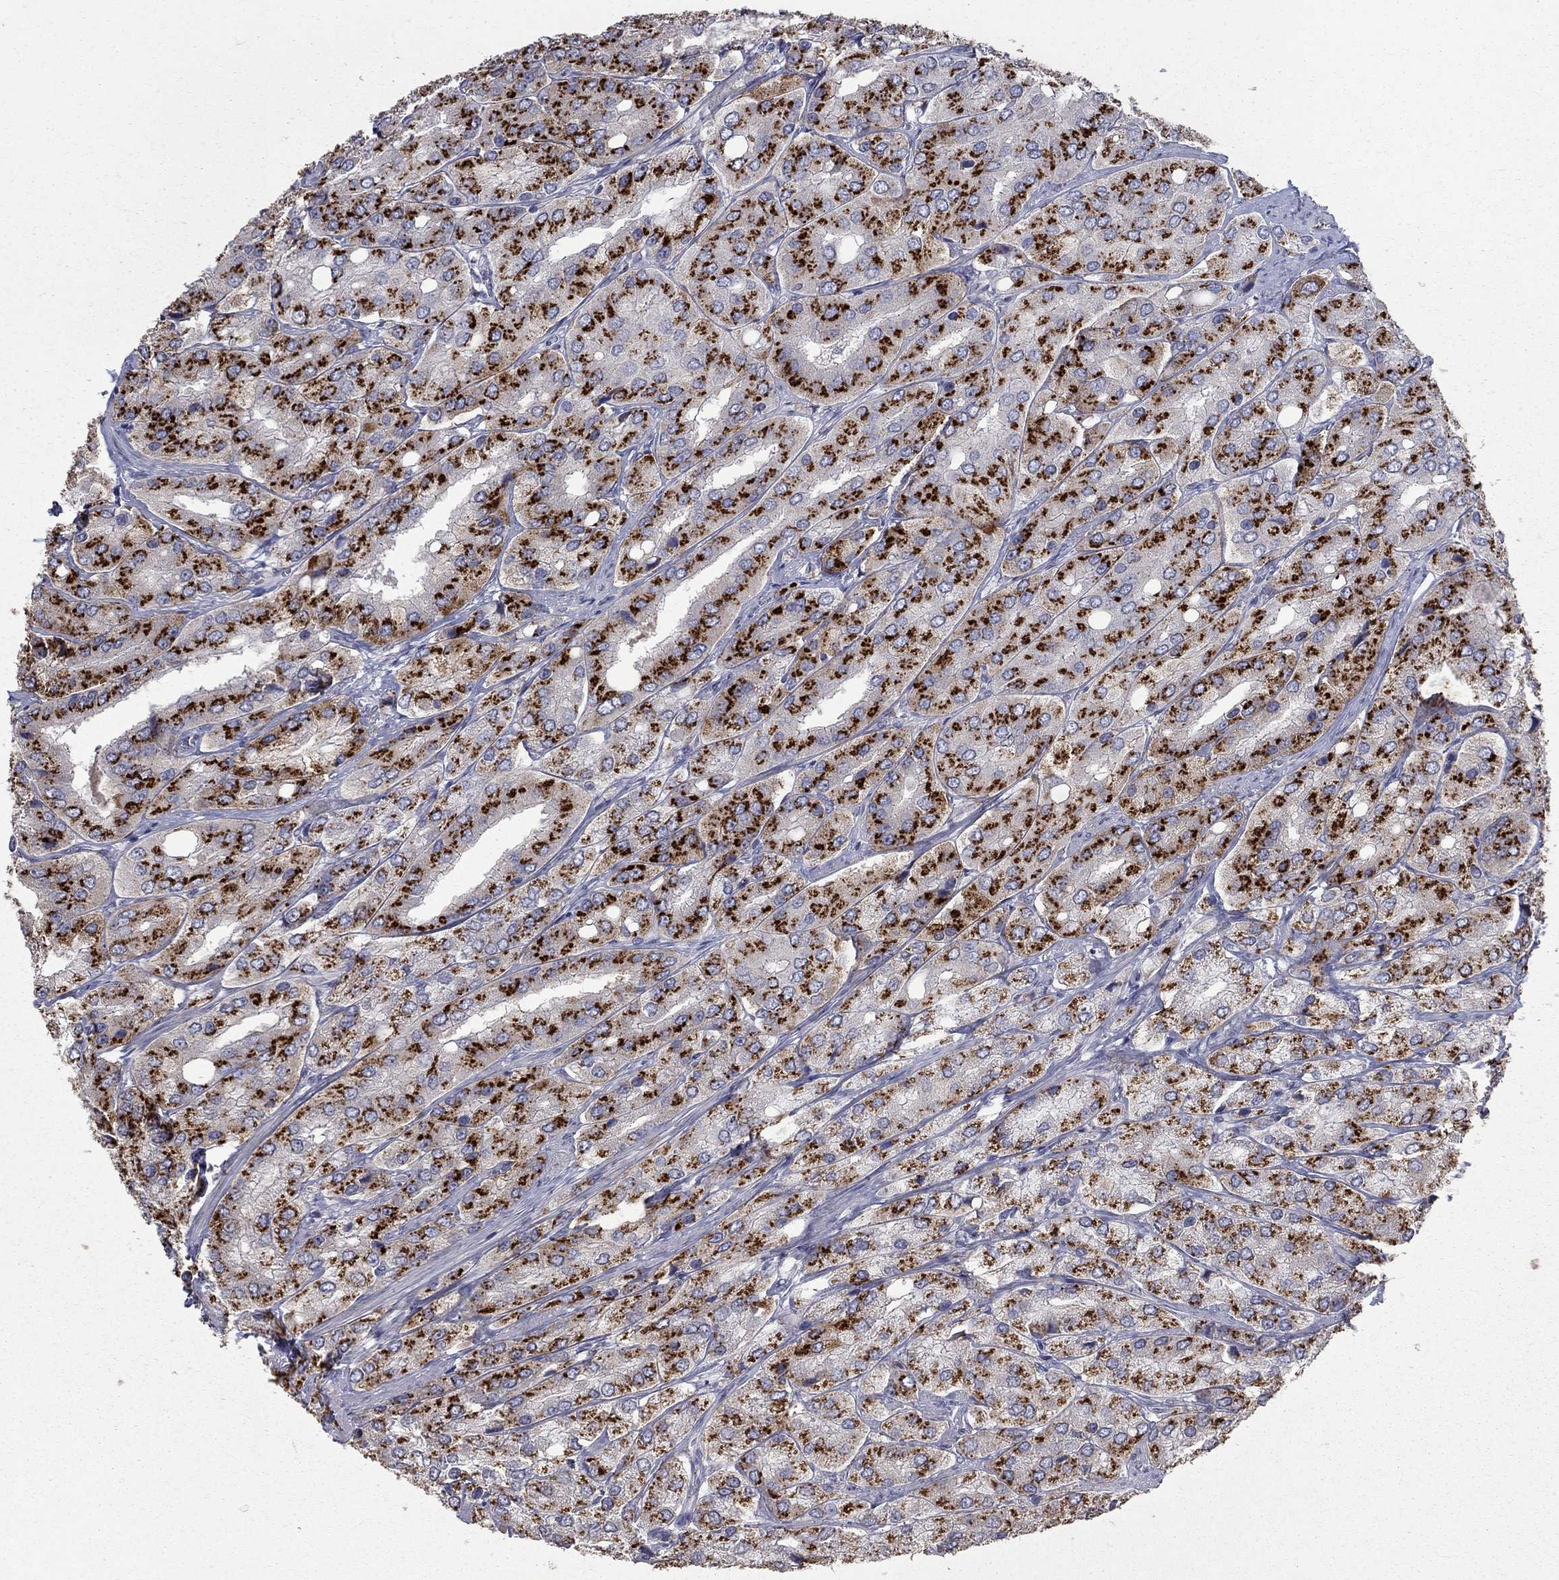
{"staining": {"intensity": "strong", "quantity": ">75%", "location": "cytoplasmic/membranous"}, "tissue": "prostate cancer", "cell_type": "Tumor cells", "image_type": "cancer", "snomed": [{"axis": "morphology", "description": "Adenocarcinoma, Low grade"}, {"axis": "topography", "description": "Prostate"}], "caption": "Brown immunohistochemical staining in human prostate low-grade adenocarcinoma demonstrates strong cytoplasmic/membranous expression in approximately >75% of tumor cells.", "gene": "KIAA0319L", "patient": {"sex": "male", "age": 69}}